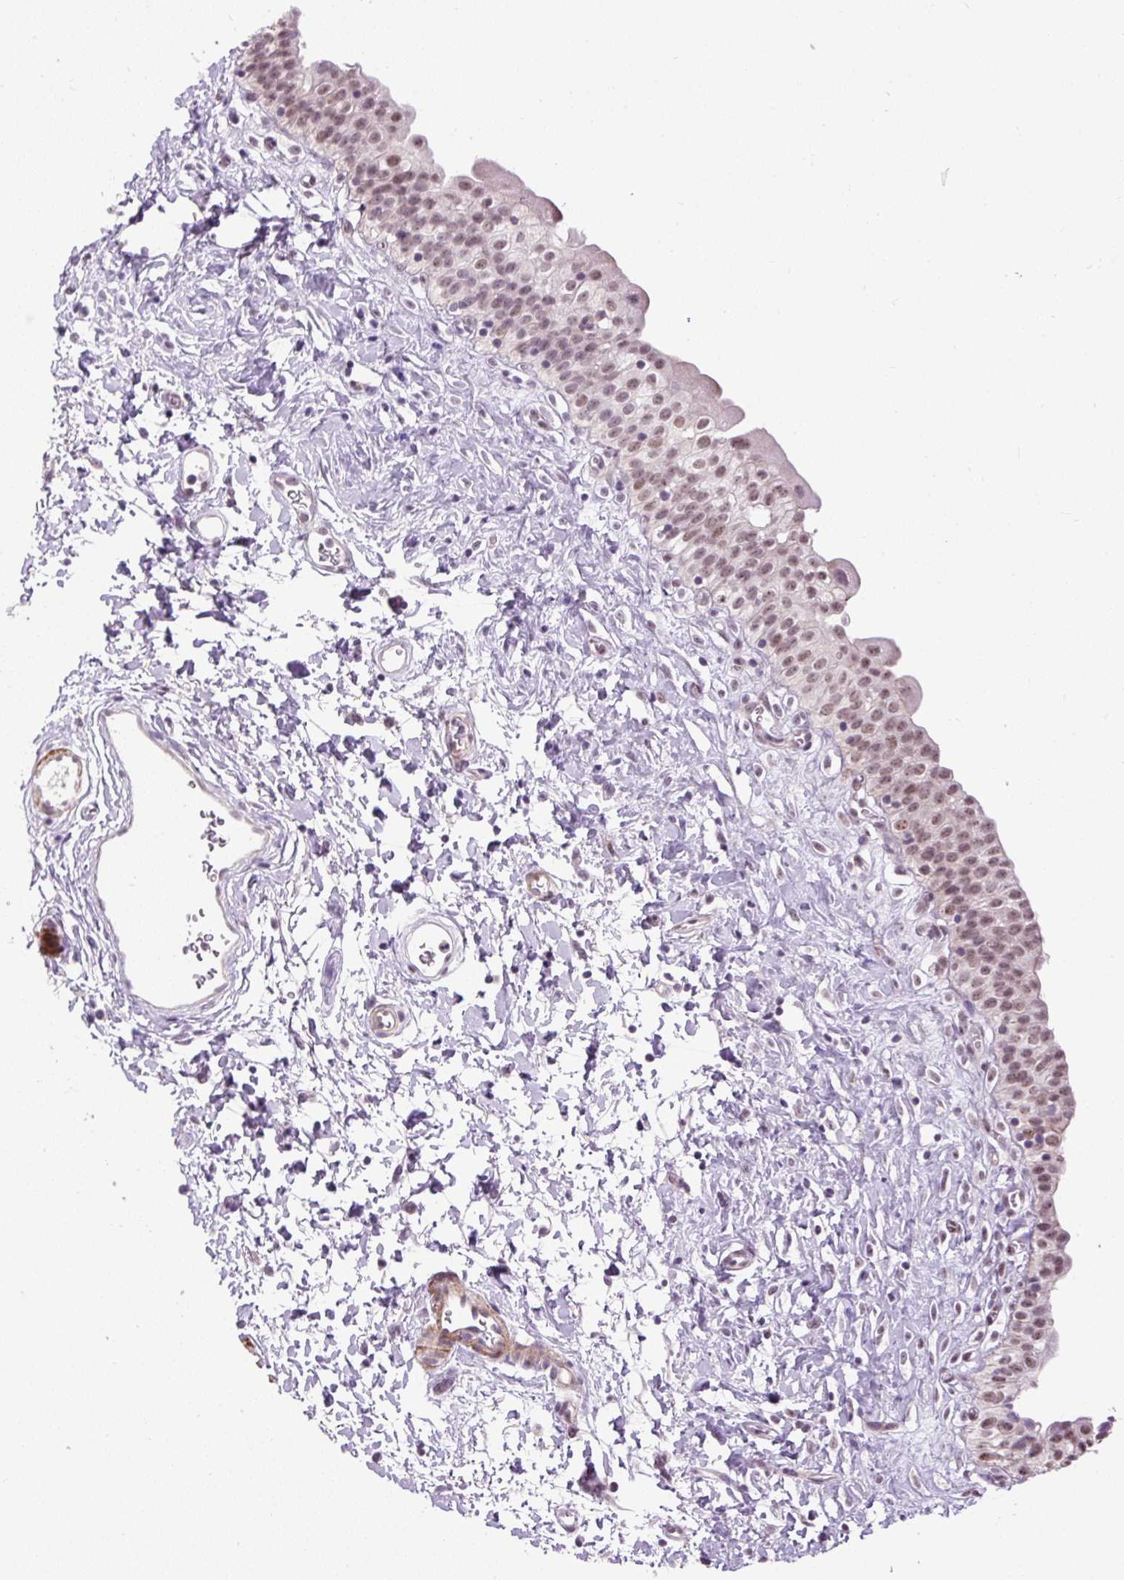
{"staining": {"intensity": "weak", "quantity": "25%-75%", "location": "nuclear"}, "tissue": "urinary bladder", "cell_type": "Urothelial cells", "image_type": "normal", "snomed": [{"axis": "morphology", "description": "Normal tissue, NOS"}, {"axis": "topography", "description": "Urinary bladder"}], "caption": "Urinary bladder stained for a protein (brown) shows weak nuclear positive expression in approximately 25%-75% of urothelial cells.", "gene": "ZNF197", "patient": {"sex": "male", "age": 51}}